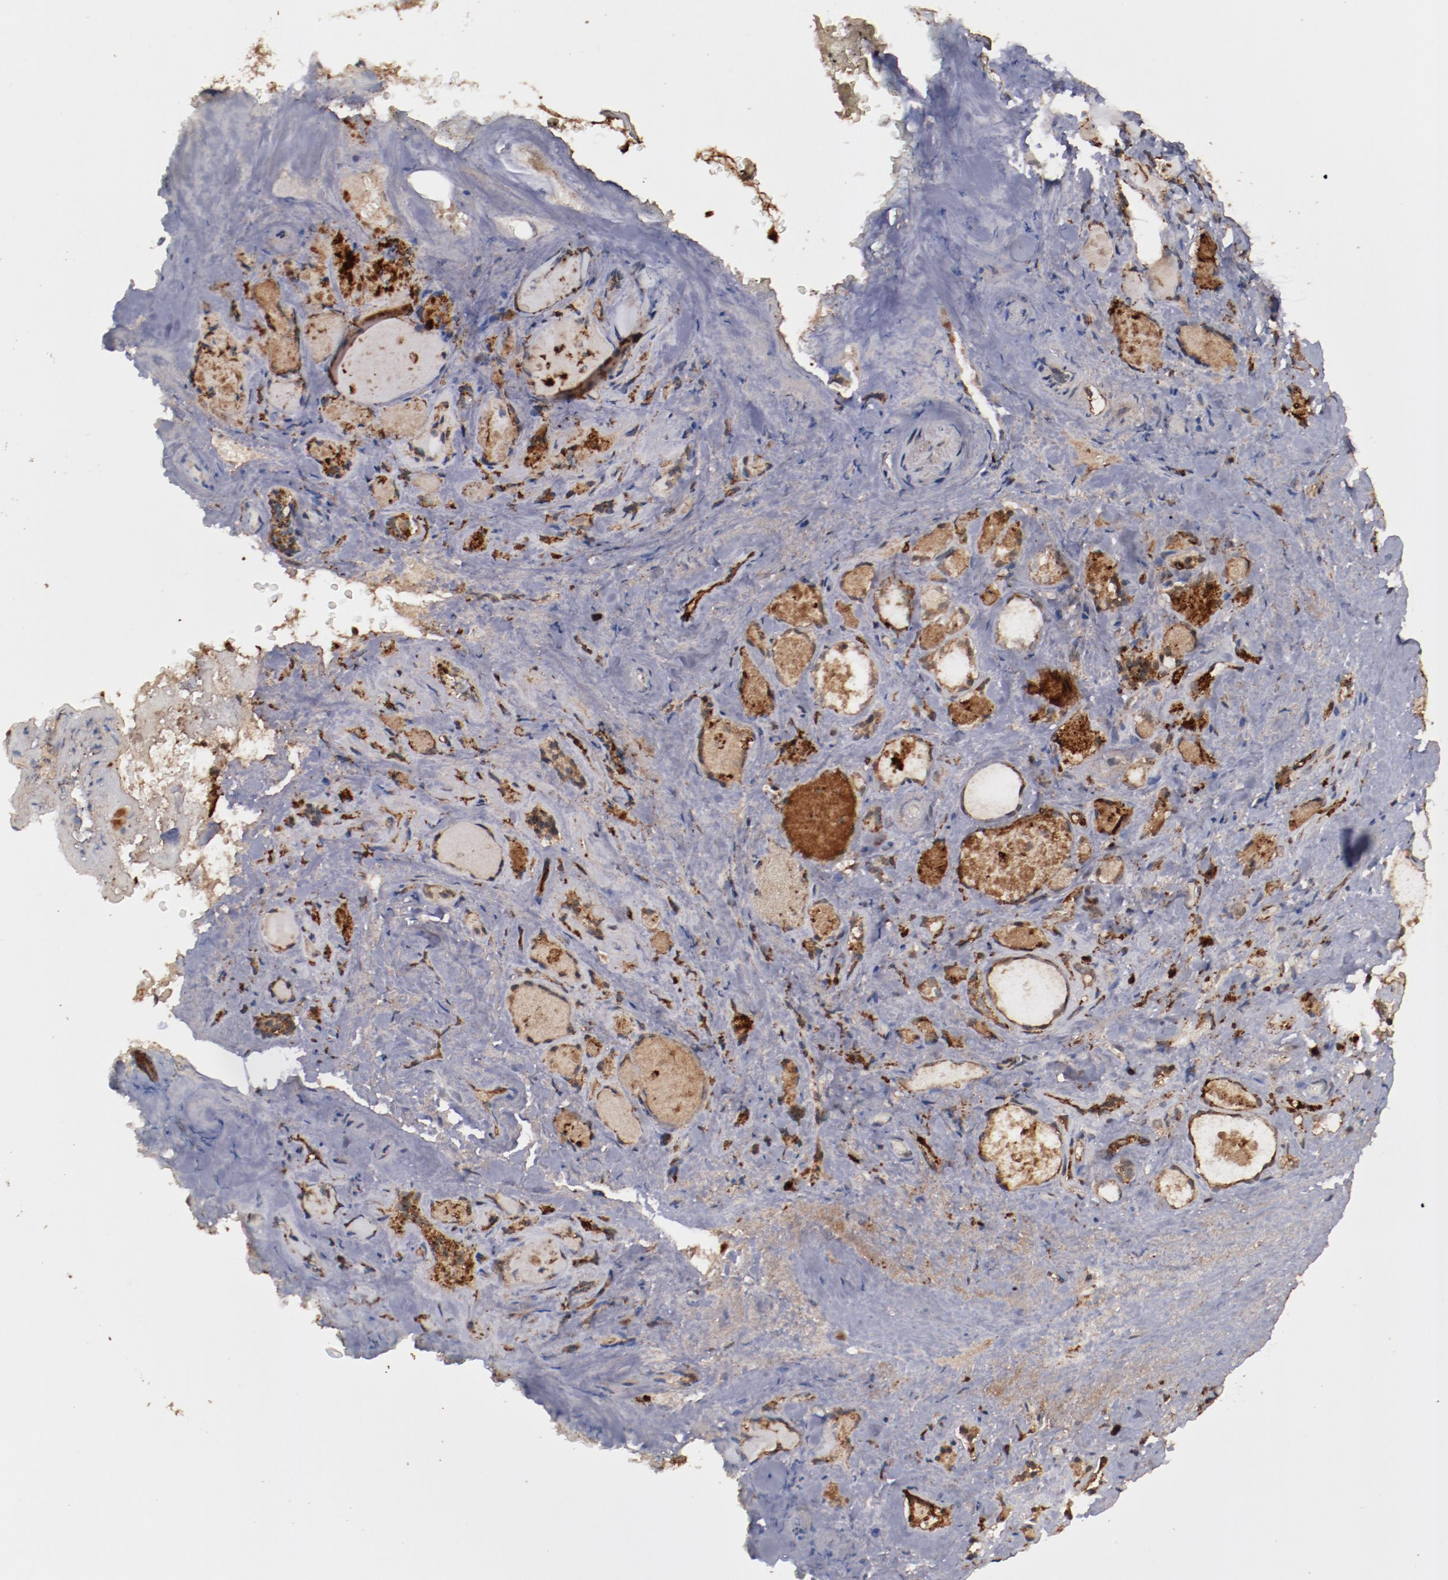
{"staining": {"intensity": "moderate", "quantity": ">75%", "location": "cytoplasmic/membranous"}, "tissue": "thyroid gland", "cell_type": "Glandular cells", "image_type": "normal", "snomed": [{"axis": "morphology", "description": "Normal tissue, NOS"}, {"axis": "topography", "description": "Thyroid gland"}], "caption": "The histopathology image shows immunohistochemical staining of normal thyroid gland. There is moderate cytoplasmic/membranous expression is identified in about >75% of glandular cells.", "gene": "TENM1", "patient": {"sex": "female", "age": 75}}